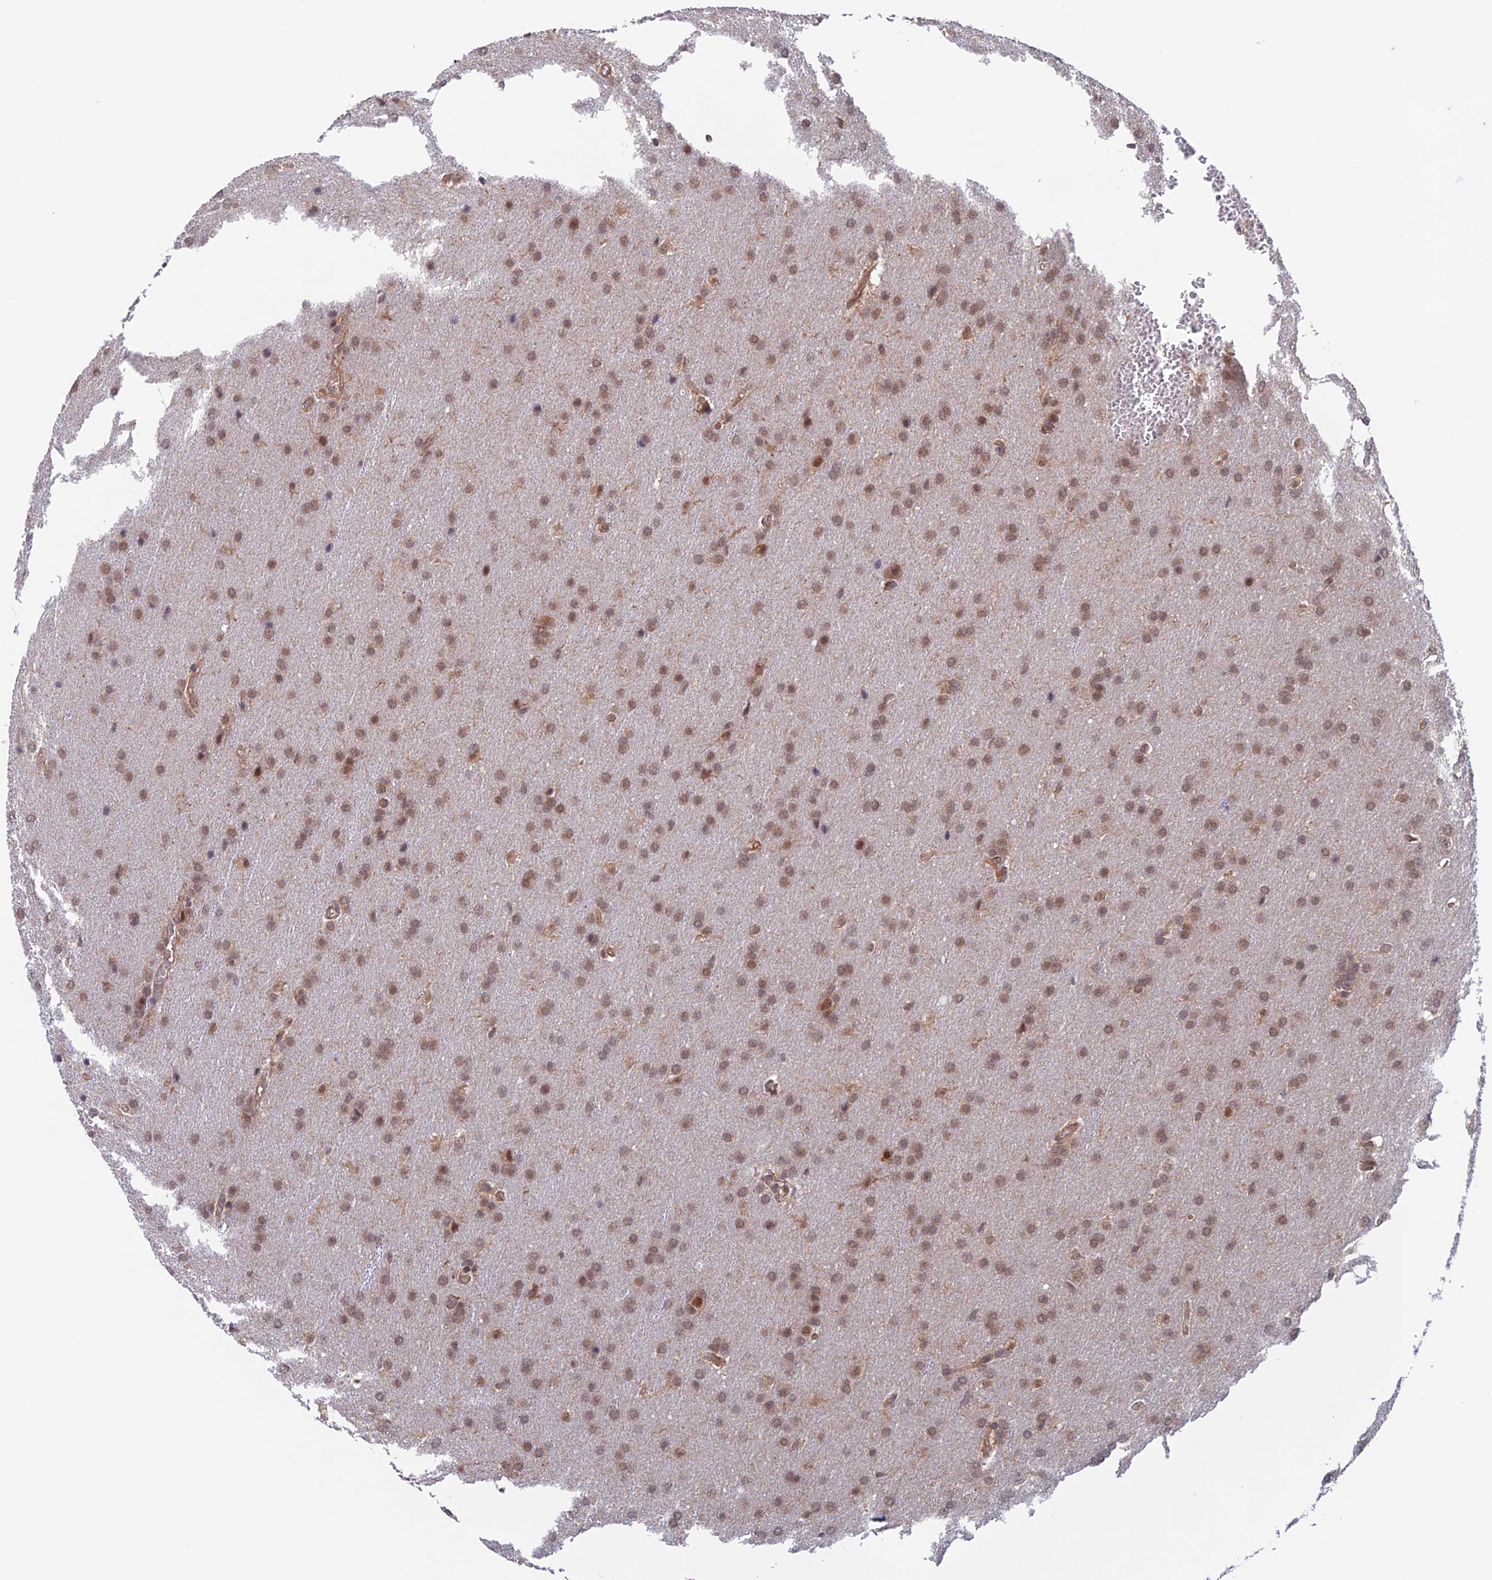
{"staining": {"intensity": "moderate", "quantity": ">75%", "location": "nuclear"}, "tissue": "glioma", "cell_type": "Tumor cells", "image_type": "cancer", "snomed": [{"axis": "morphology", "description": "Glioma, malignant, Low grade"}, {"axis": "topography", "description": "Brain"}], "caption": "Glioma was stained to show a protein in brown. There is medium levels of moderate nuclear expression in approximately >75% of tumor cells.", "gene": "NUDT16L1", "patient": {"sex": "female", "age": 32}}